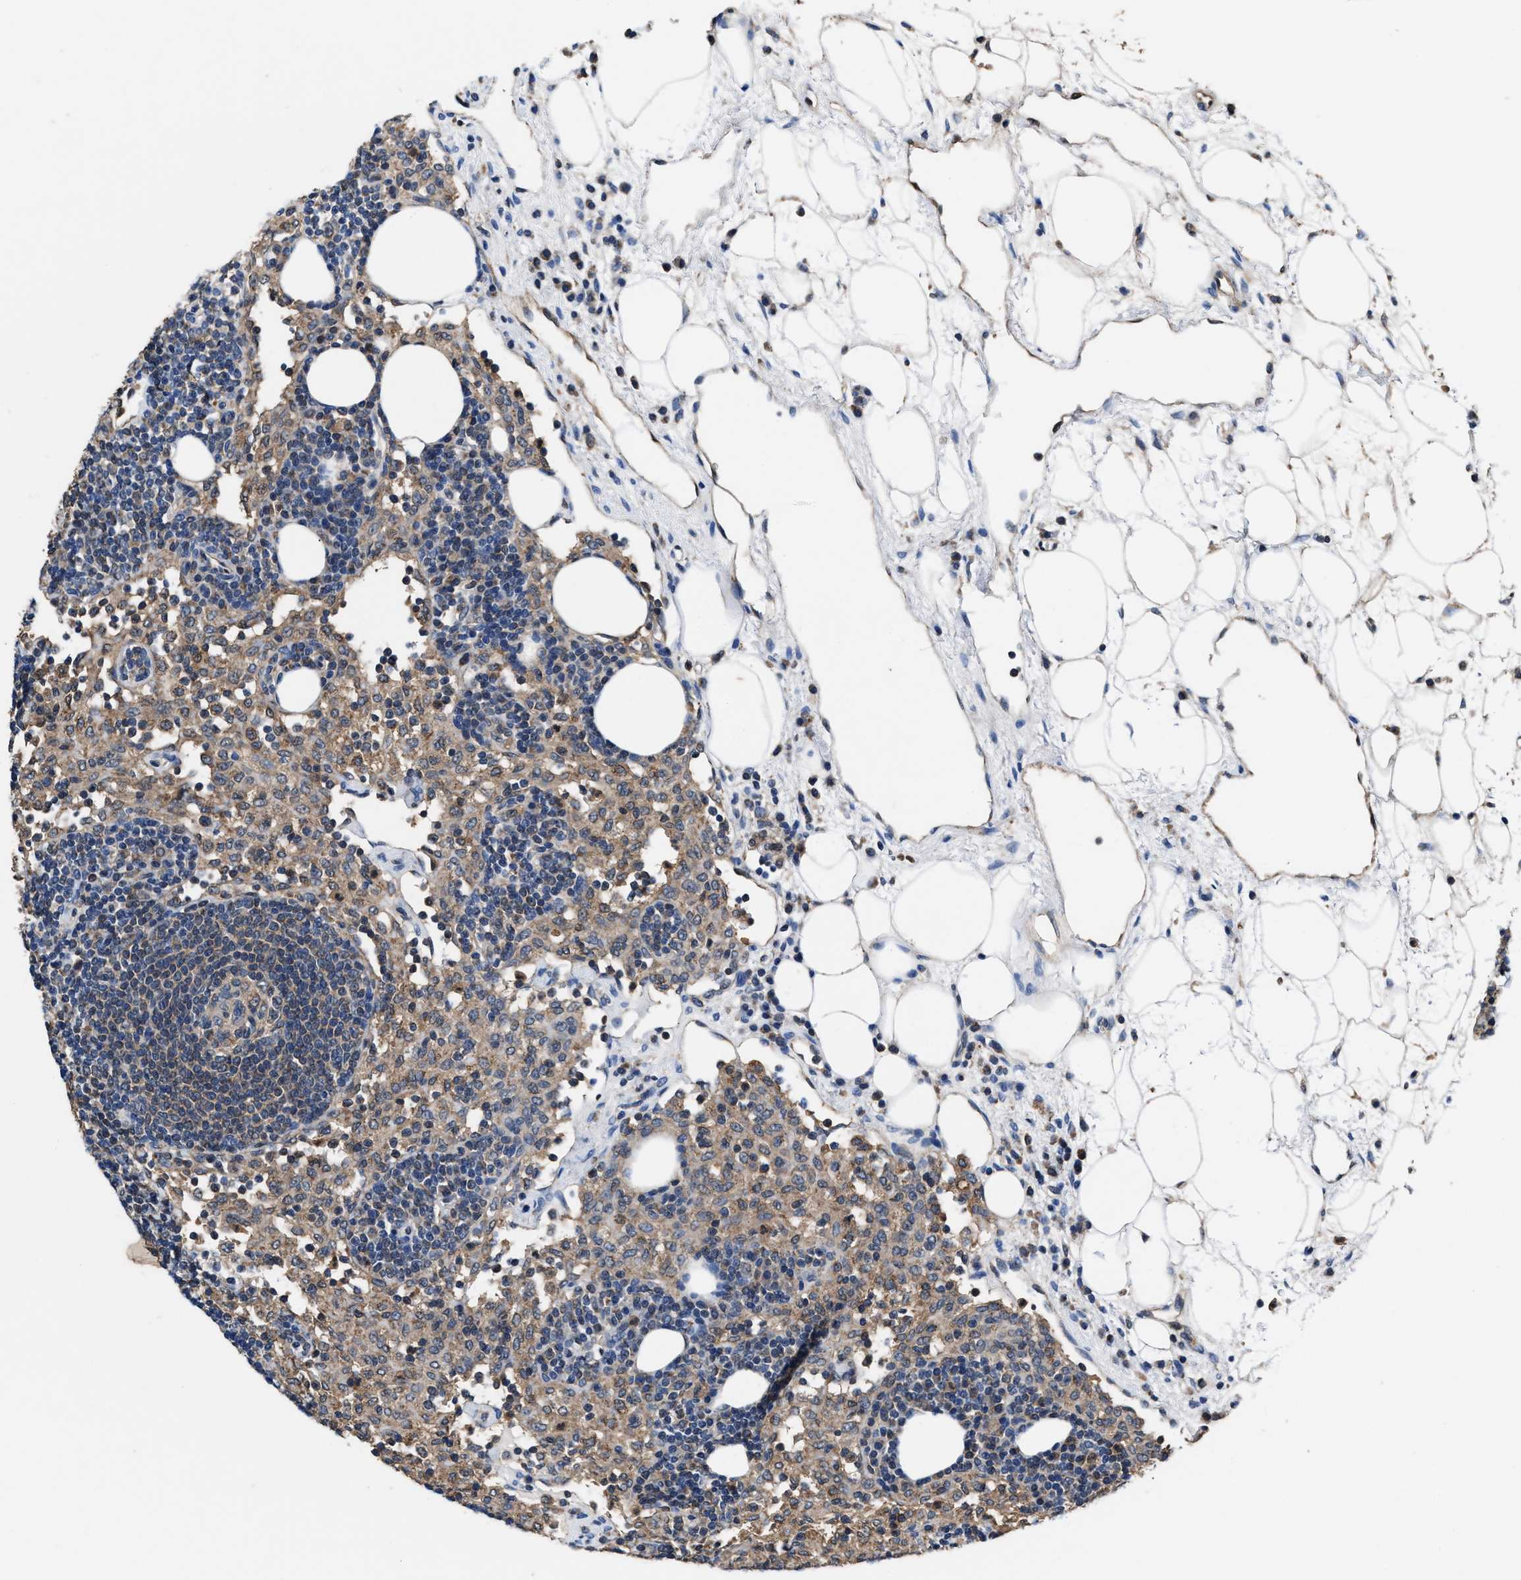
{"staining": {"intensity": "weak", "quantity": ">75%", "location": "cytoplasmic/membranous"}, "tissue": "lymph node", "cell_type": "Germinal center cells", "image_type": "normal", "snomed": [{"axis": "morphology", "description": "Normal tissue, NOS"}, {"axis": "morphology", "description": "Carcinoid, malignant, NOS"}, {"axis": "topography", "description": "Lymph node"}], "caption": "Brown immunohistochemical staining in unremarkable lymph node demonstrates weak cytoplasmic/membranous expression in approximately >75% of germinal center cells. The staining was performed using DAB (3,3'-diaminobenzidine), with brown indicating positive protein expression. Nuclei are stained blue with hematoxylin.", "gene": "ACLY", "patient": {"sex": "male", "age": 47}}